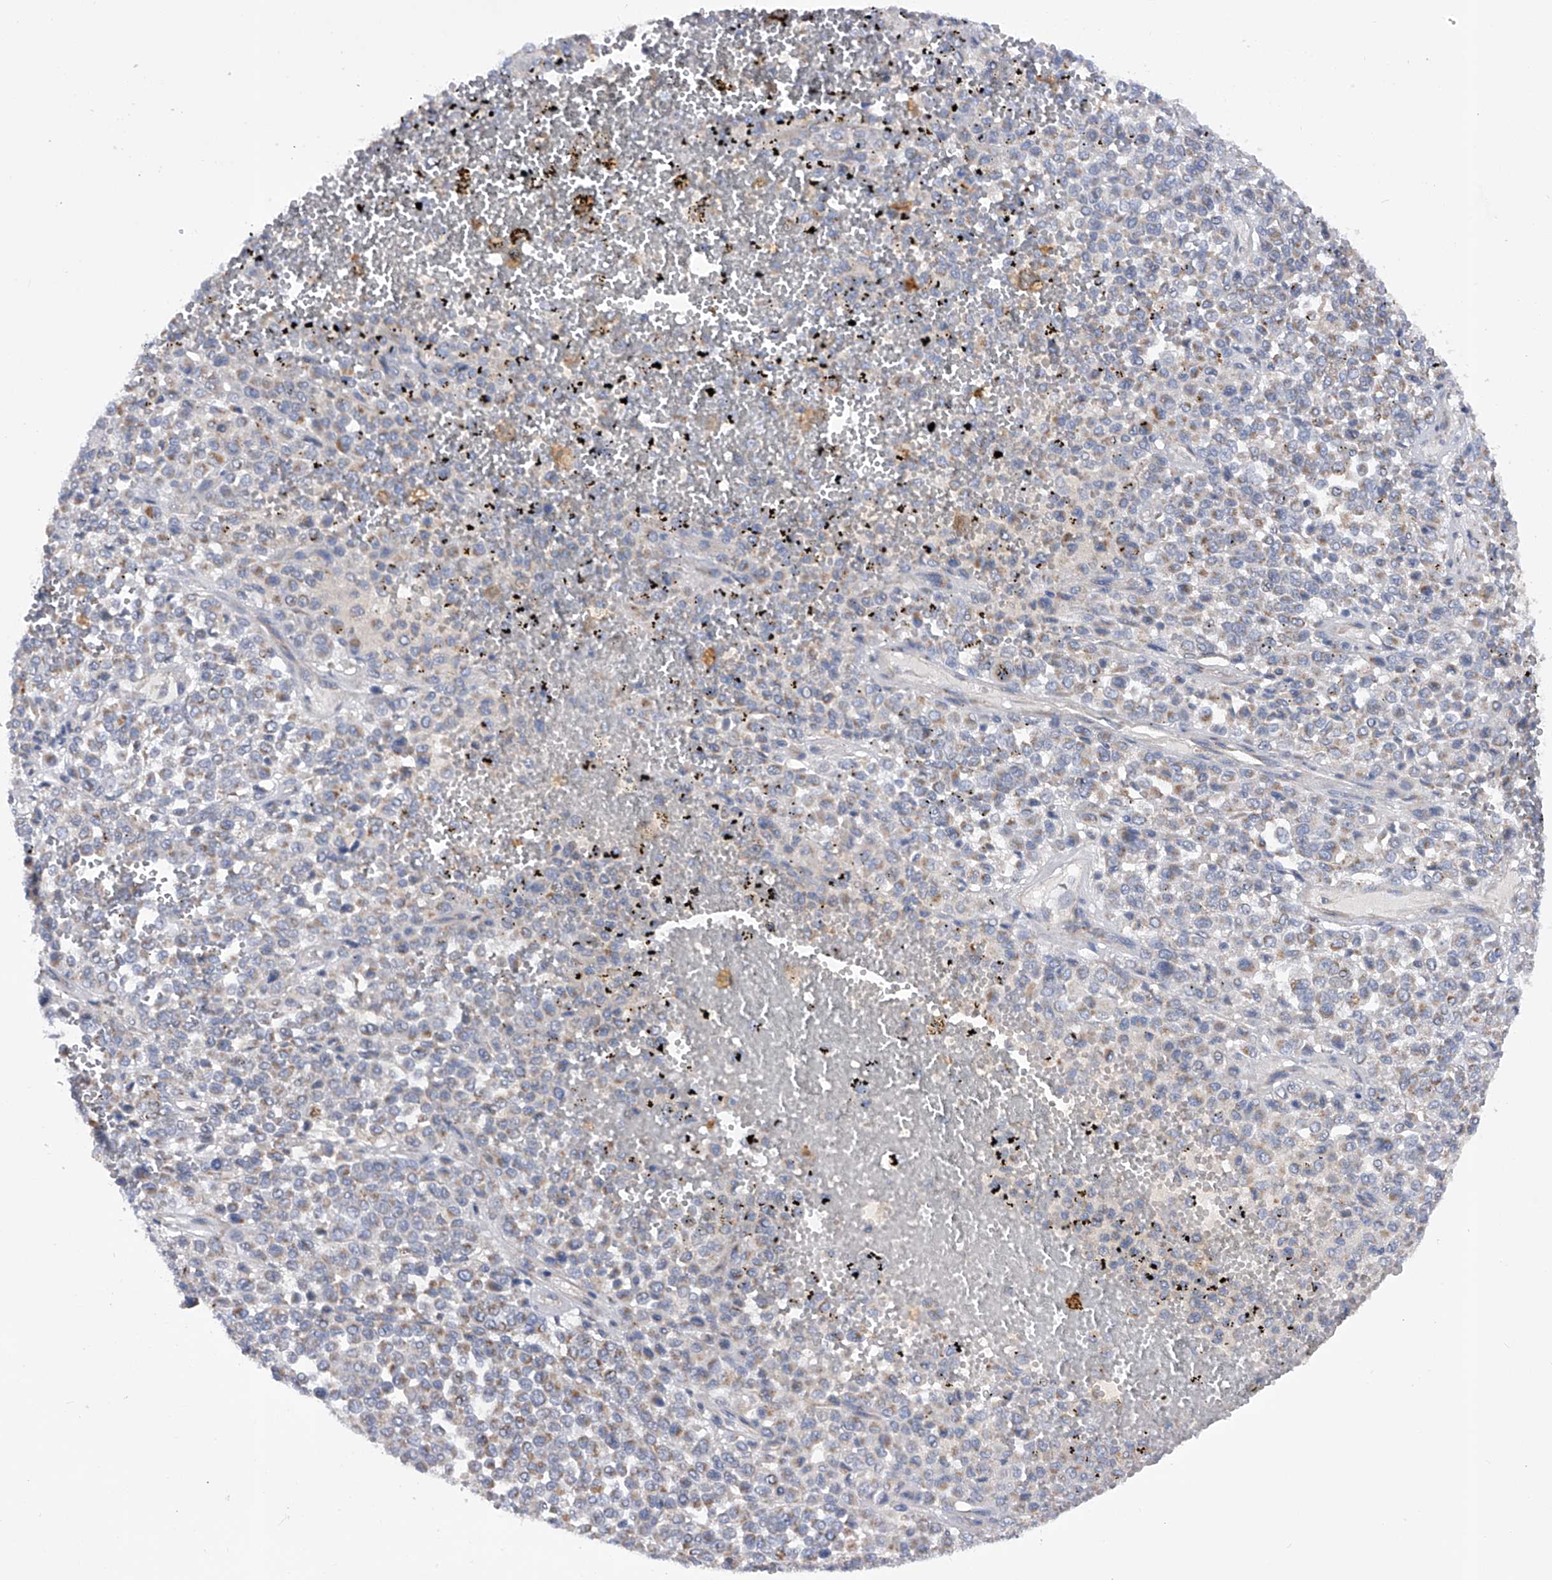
{"staining": {"intensity": "weak", "quantity": ">75%", "location": "cytoplasmic/membranous"}, "tissue": "melanoma", "cell_type": "Tumor cells", "image_type": "cancer", "snomed": [{"axis": "morphology", "description": "Malignant melanoma, Metastatic site"}, {"axis": "topography", "description": "Pancreas"}], "caption": "IHC of human melanoma reveals low levels of weak cytoplasmic/membranous staining in about >75% of tumor cells. (DAB (3,3'-diaminobenzidine) IHC with brightfield microscopy, high magnification).", "gene": "PDSS2", "patient": {"sex": "female", "age": 30}}